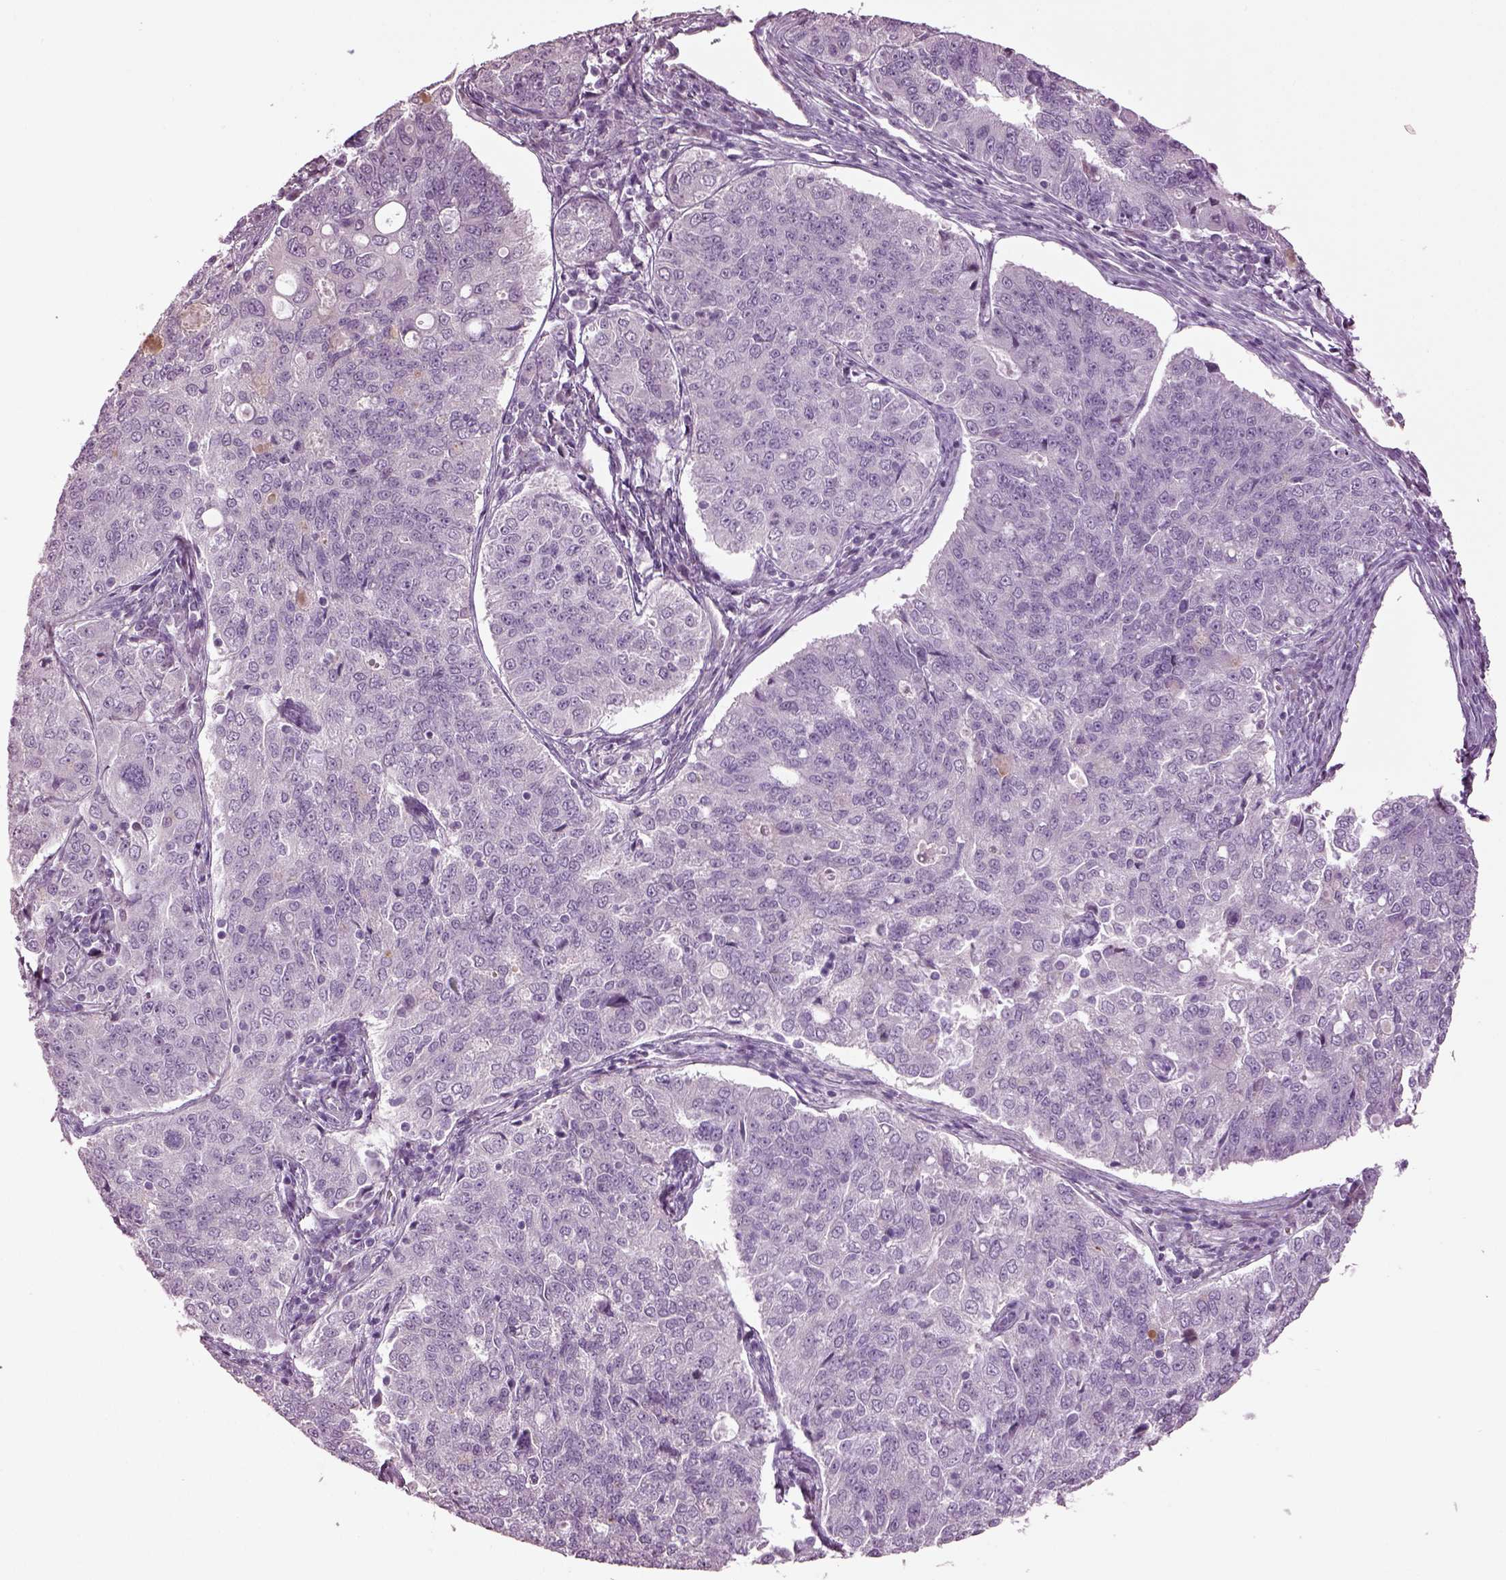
{"staining": {"intensity": "negative", "quantity": "none", "location": "none"}, "tissue": "endometrial cancer", "cell_type": "Tumor cells", "image_type": "cancer", "snomed": [{"axis": "morphology", "description": "Adenocarcinoma, NOS"}, {"axis": "topography", "description": "Endometrium"}], "caption": "An immunohistochemistry photomicrograph of endometrial cancer is shown. There is no staining in tumor cells of endometrial cancer.", "gene": "GUCA1A", "patient": {"sex": "female", "age": 43}}